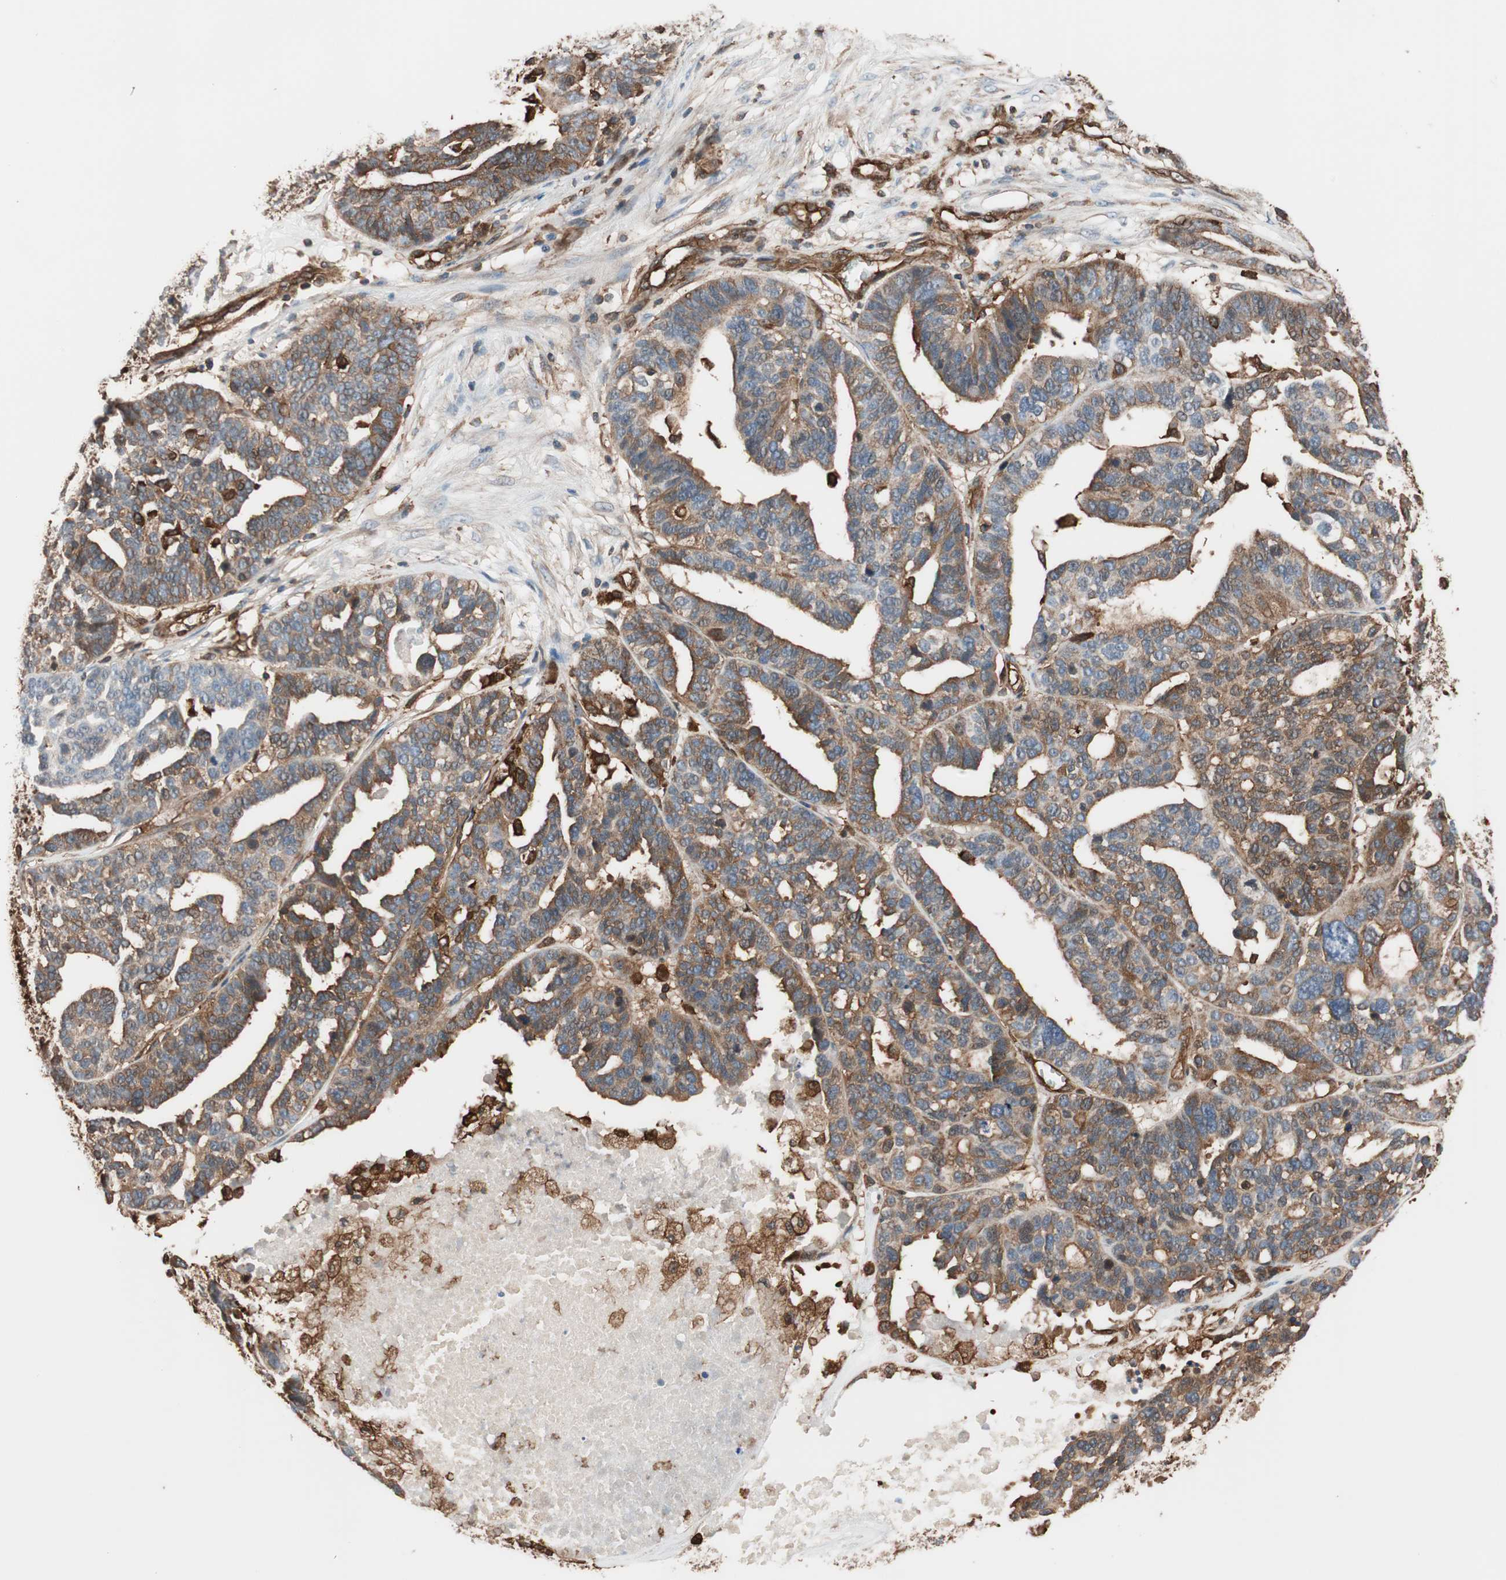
{"staining": {"intensity": "moderate", "quantity": ">75%", "location": "cytoplasmic/membranous"}, "tissue": "ovarian cancer", "cell_type": "Tumor cells", "image_type": "cancer", "snomed": [{"axis": "morphology", "description": "Cystadenocarcinoma, serous, NOS"}, {"axis": "topography", "description": "Ovary"}], "caption": "Brown immunohistochemical staining in ovarian cancer (serous cystadenocarcinoma) displays moderate cytoplasmic/membranous staining in approximately >75% of tumor cells. Using DAB (3,3'-diaminobenzidine) (brown) and hematoxylin (blue) stains, captured at high magnification using brightfield microscopy.", "gene": "VASP", "patient": {"sex": "female", "age": 59}}